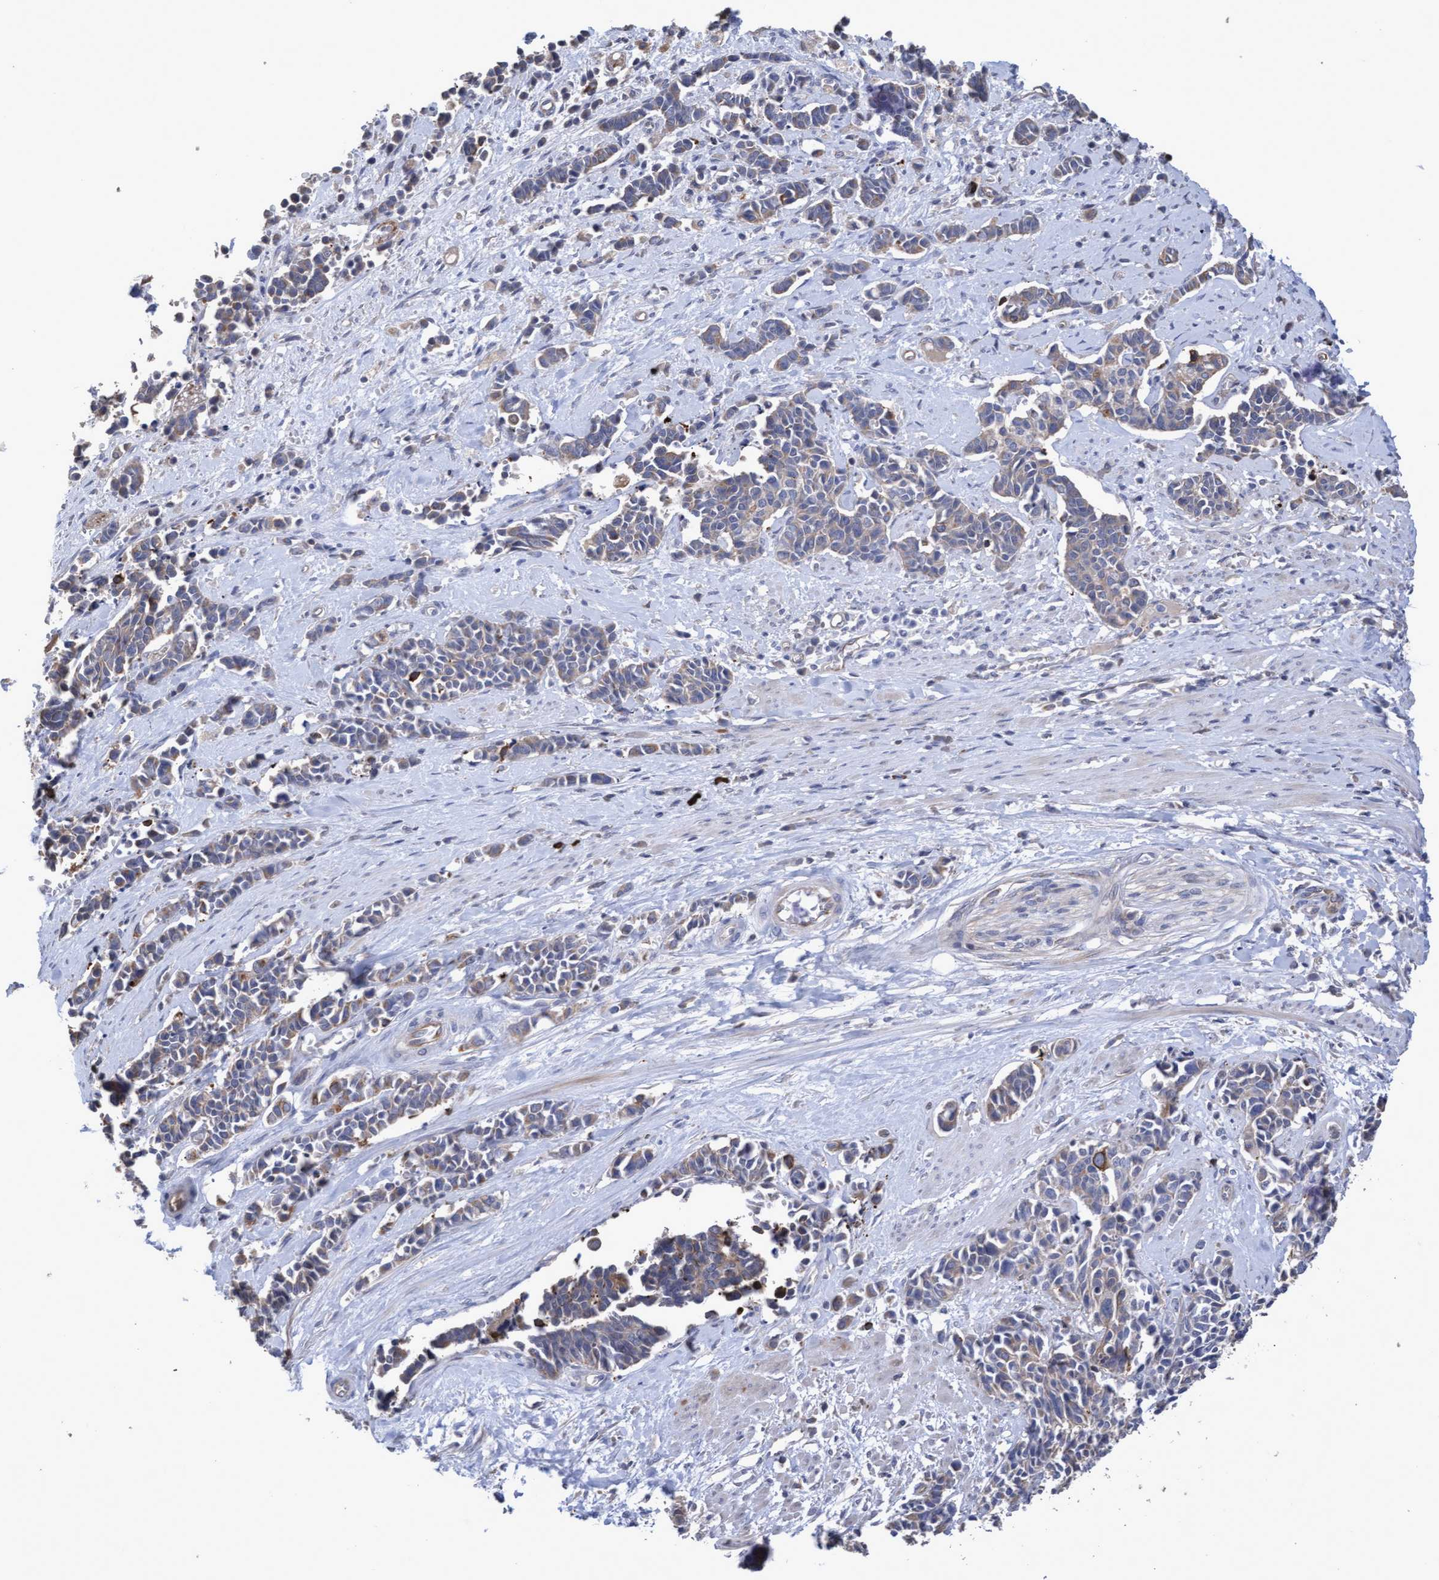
{"staining": {"intensity": "weak", "quantity": ">75%", "location": "cytoplasmic/membranous"}, "tissue": "cervical cancer", "cell_type": "Tumor cells", "image_type": "cancer", "snomed": [{"axis": "morphology", "description": "Squamous cell carcinoma, NOS"}, {"axis": "topography", "description": "Cervix"}], "caption": "A brown stain shows weak cytoplasmic/membranous expression of a protein in human cervical squamous cell carcinoma tumor cells.", "gene": "KRT24", "patient": {"sex": "female", "age": 35}}